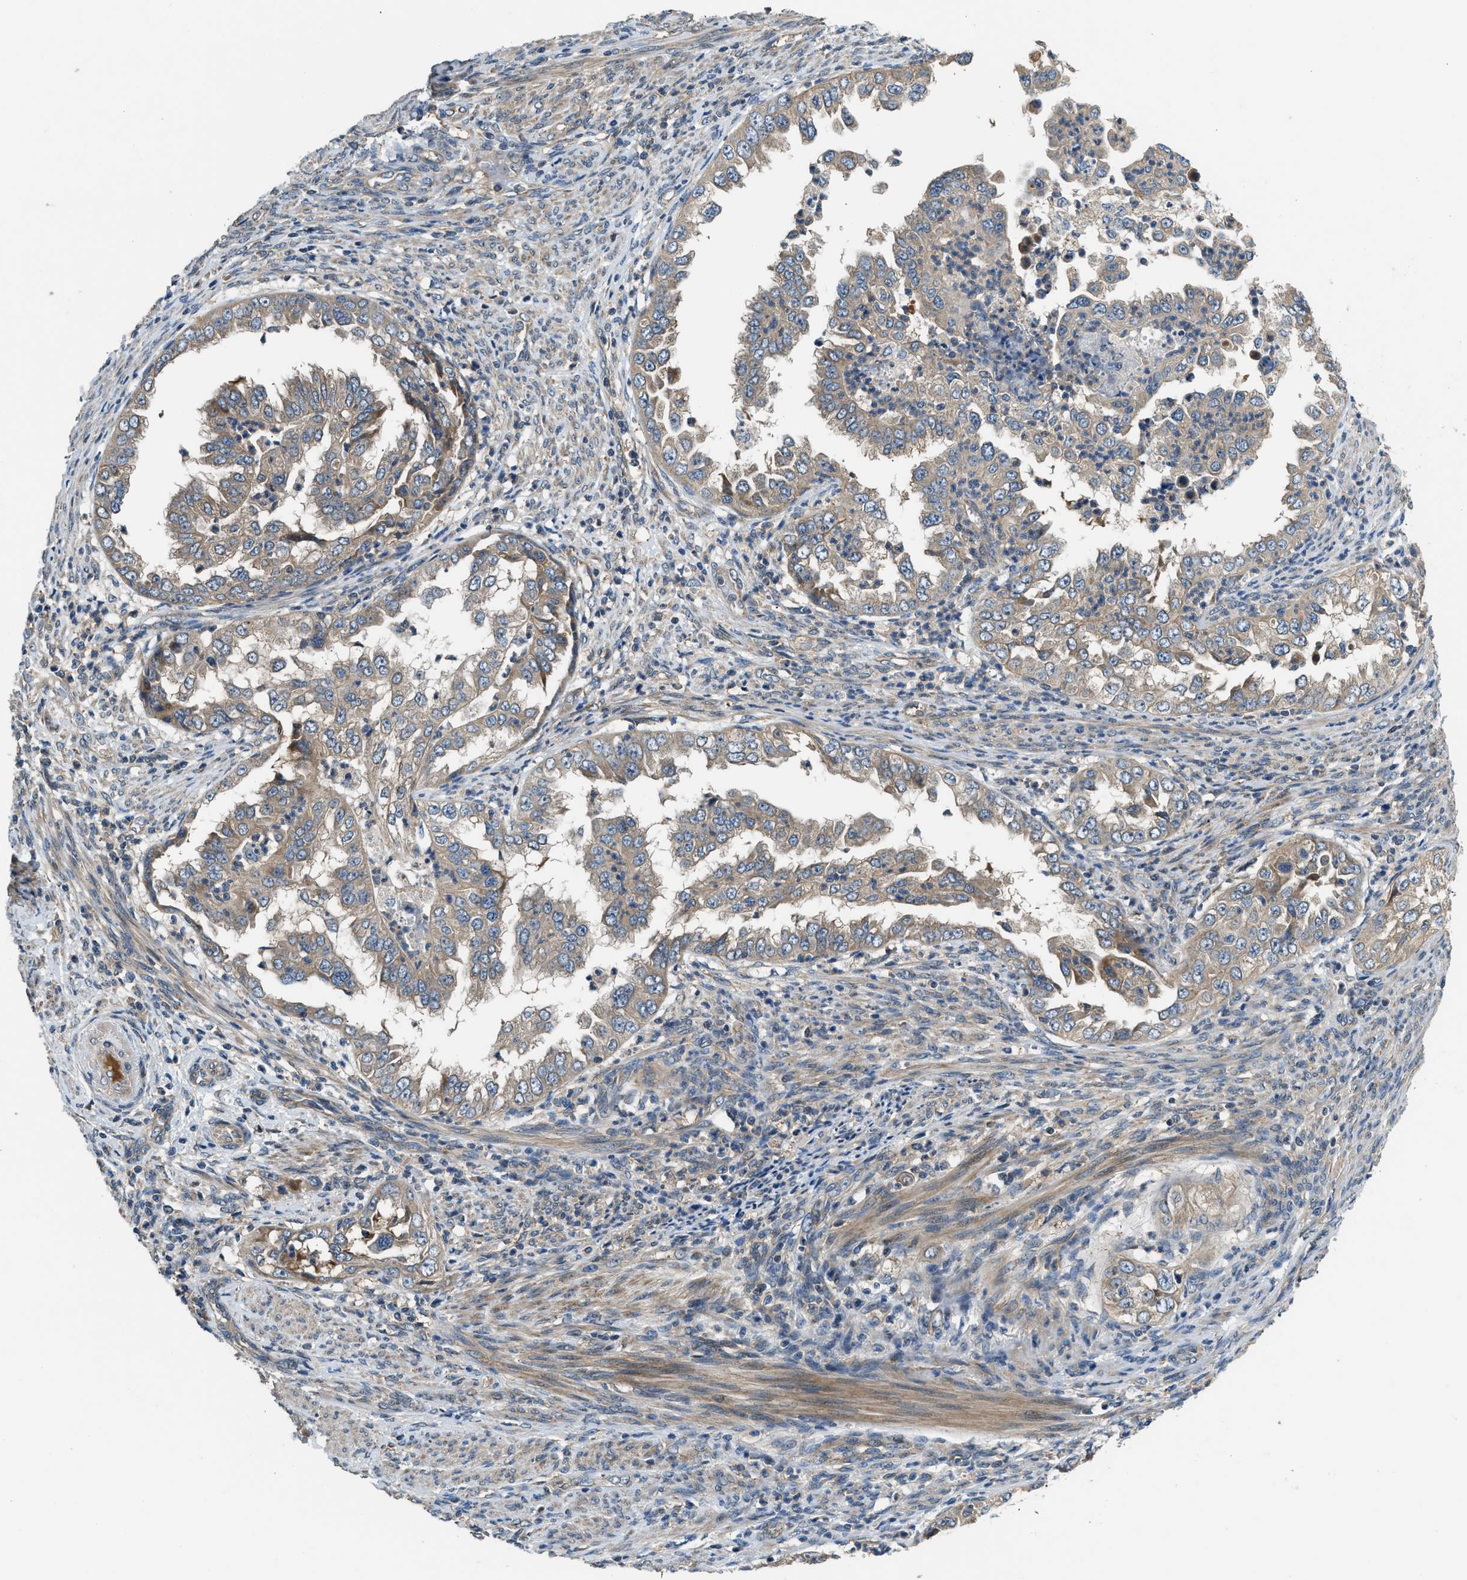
{"staining": {"intensity": "weak", "quantity": ">75%", "location": "cytoplasmic/membranous"}, "tissue": "endometrial cancer", "cell_type": "Tumor cells", "image_type": "cancer", "snomed": [{"axis": "morphology", "description": "Adenocarcinoma, NOS"}, {"axis": "topography", "description": "Endometrium"}], "caption": "Brown immunohistochemical staining in endometrial adenocarcinoma displays weak cytoplasmic/membranous positivity in about >75% of tumor cells.", "gene": "IL3RA", "patient": {"sex": "female", "age": 85}}